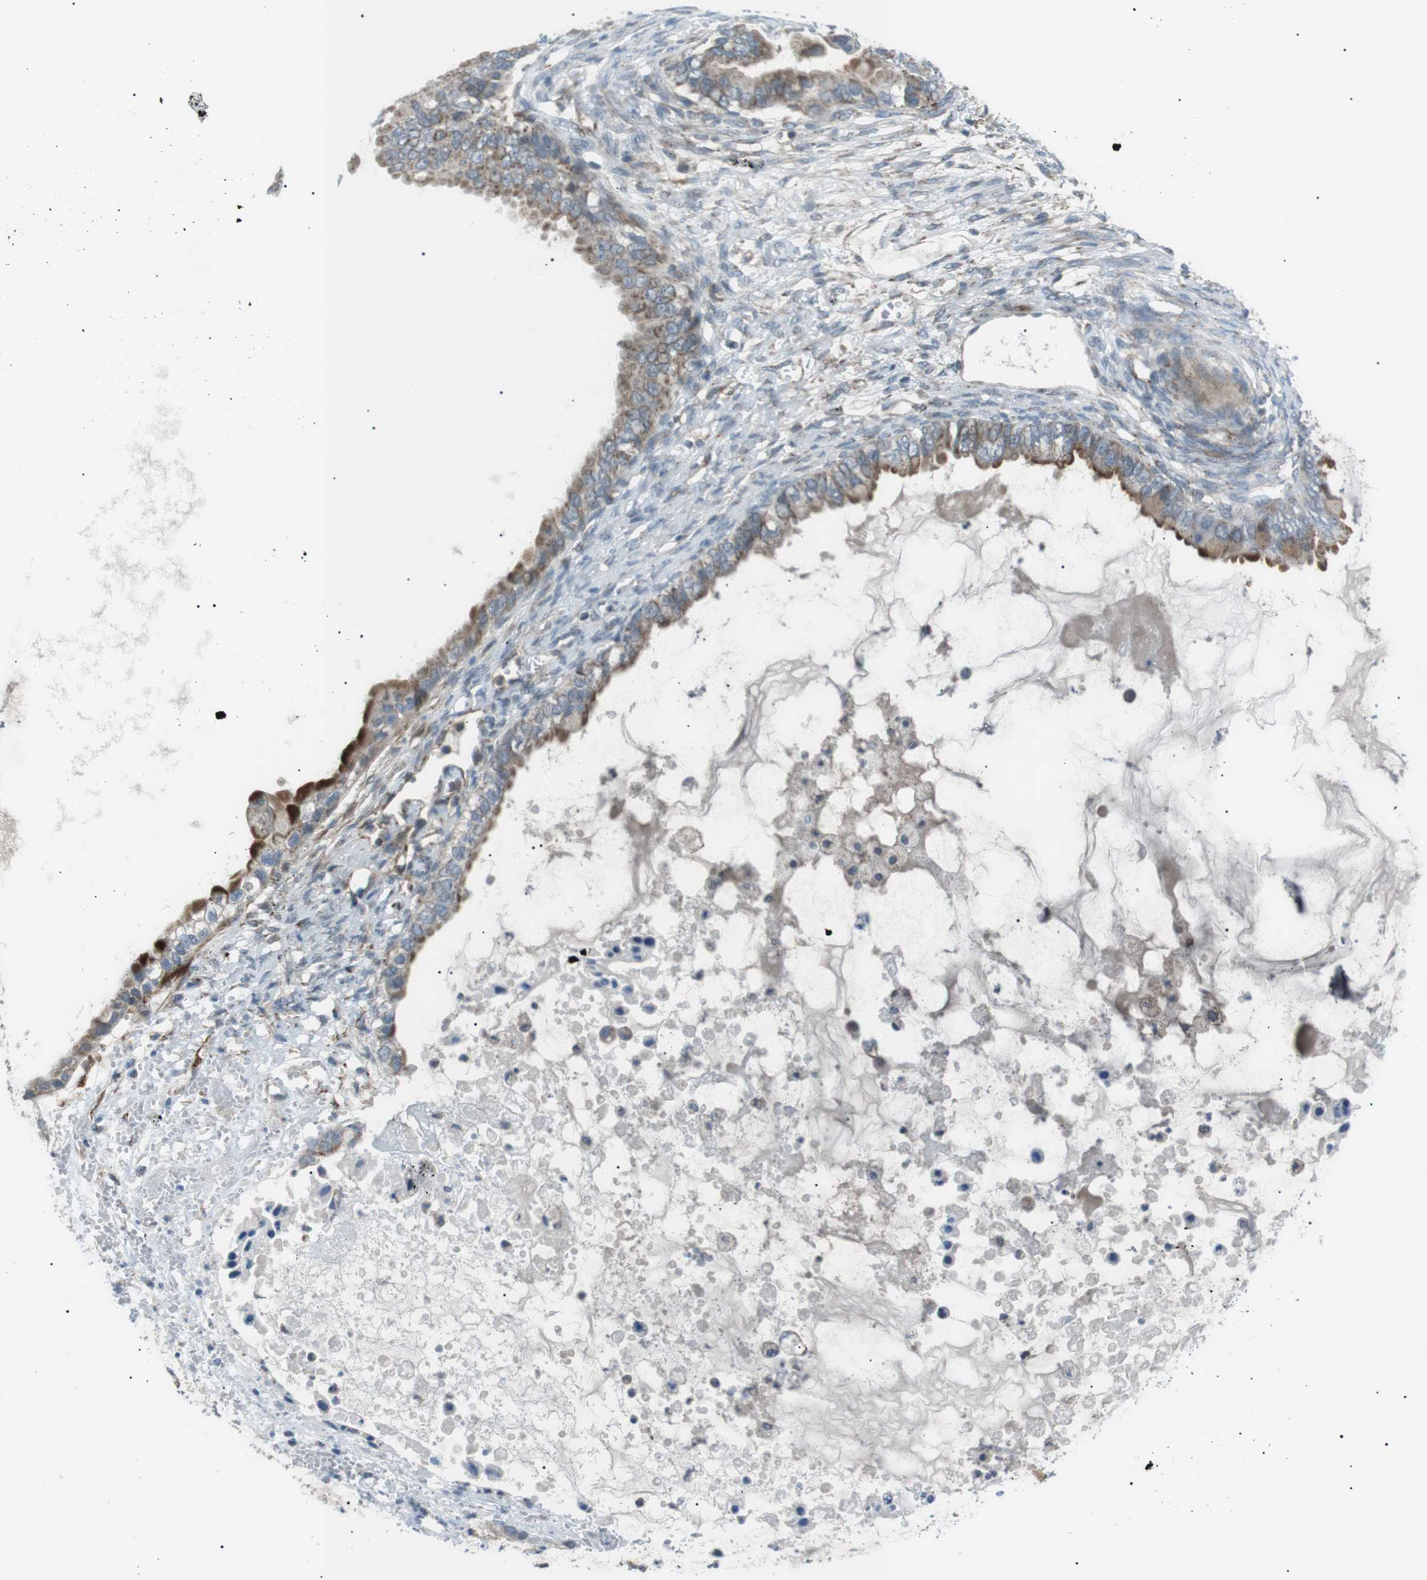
{"staining": {"intensity": "moderate", "quantity": ">75%", "location": "cytoplasmic/membranous"}, "tissue": "ovarian cancer", "cell_type": "Tumor cells", "image_type": "cancer", "snomed": [{"axis": "morphology", "description": "Cystadenocarcinoma, mucinous, NOS"}, {"axis": "topography", "description": "Ovary"}], "caption": "A brown stain highlights moderate cytoplasmic/membranous positivity of a protein in human ovarian mucinous cystadenocarcinoma tumor cells.", "gene": "ARID5B", "patient": {"sex": "female", "age": 80}}